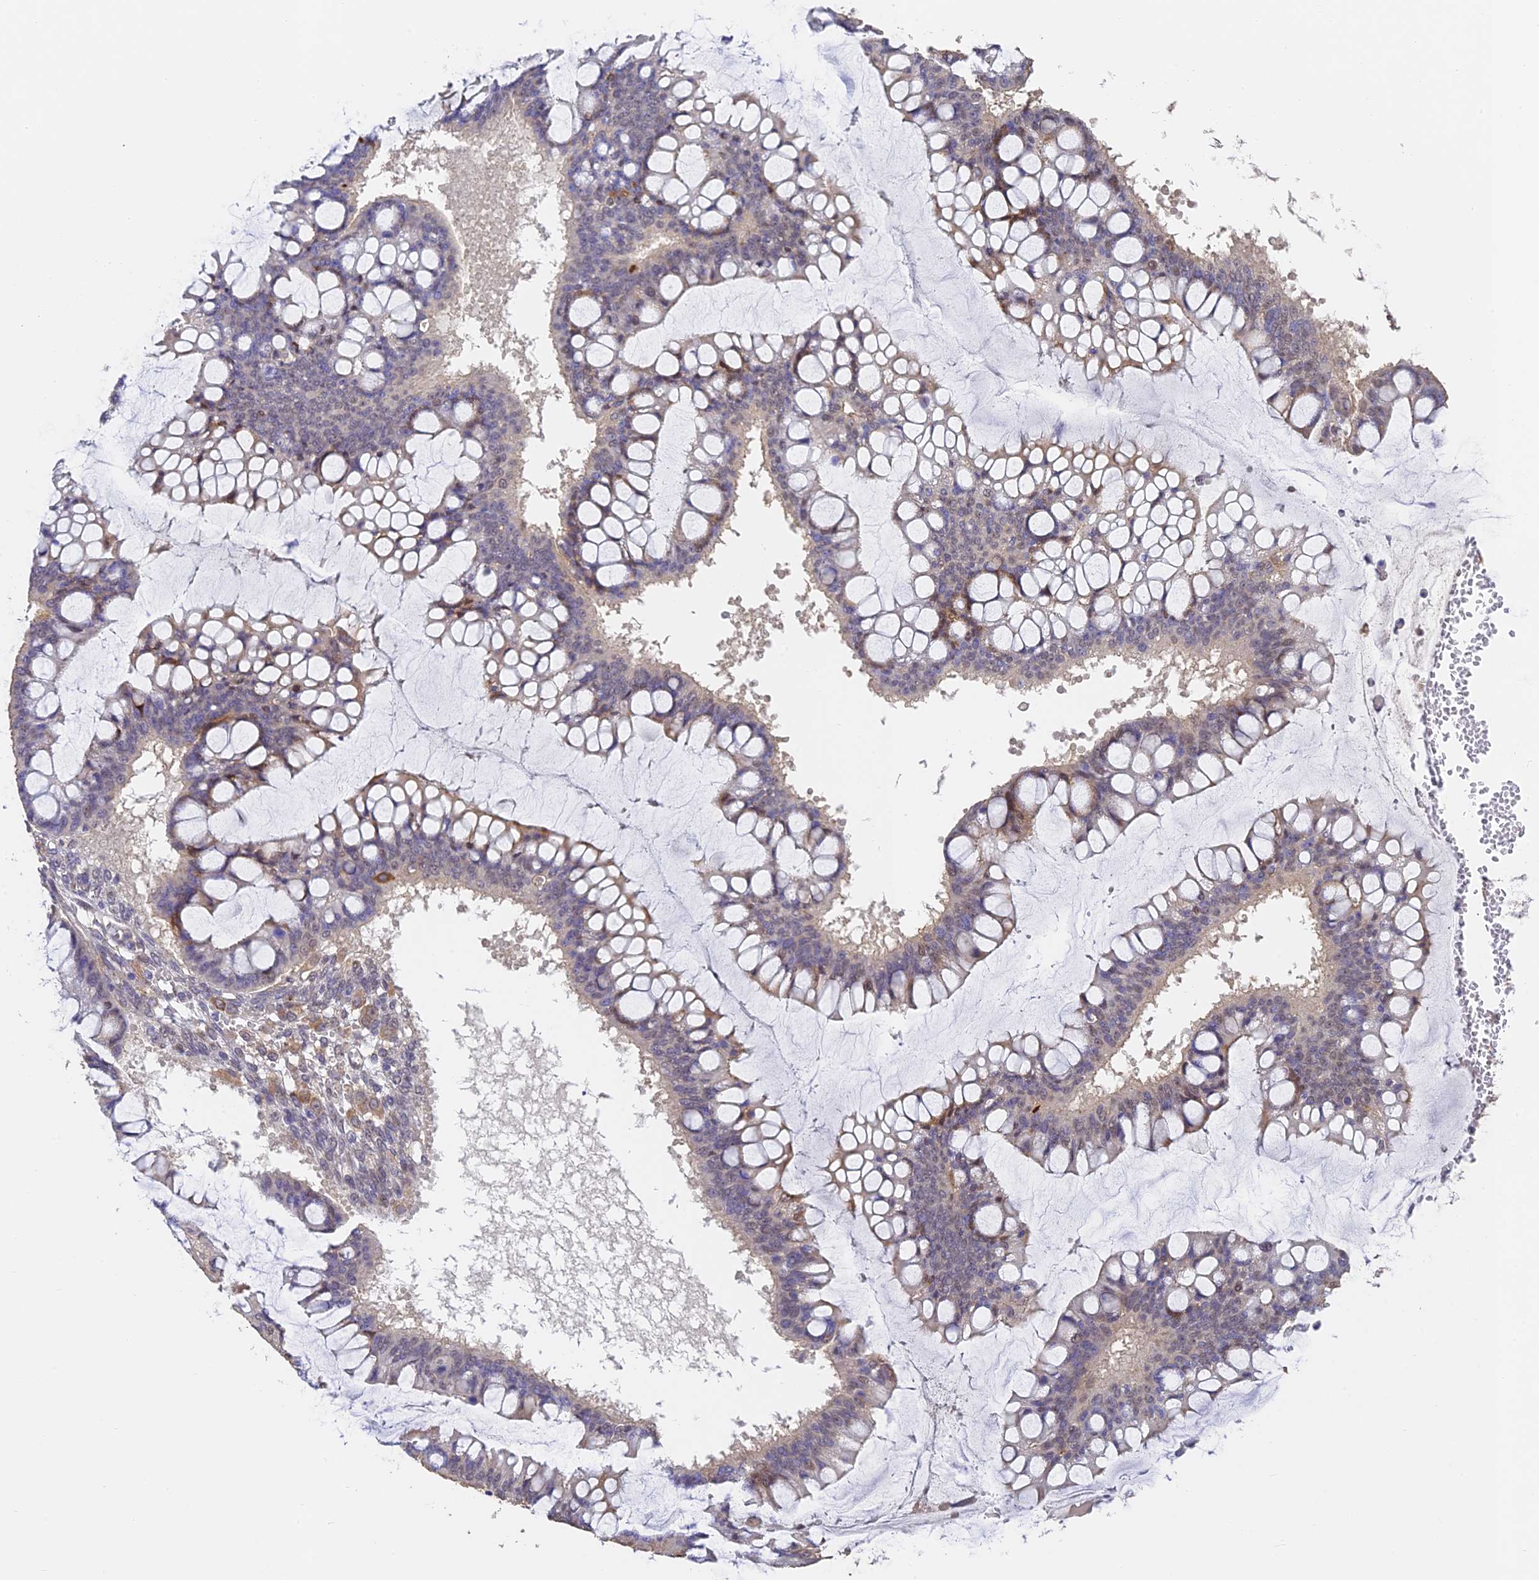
{"staining": {"intensity": "weak", "quantity": "<25%", "location": "cytoplasmic/membranous,nuclear"}, "tissue": "ovarian cancer", "cell_type": "Tumor cells", "image_type": "cancer", "snomed": [{"axis": "morphology", "description": "Cystadenocarcinoma, mucinous, NOS"}, {"axis": "topography", "description": "Ovary"}], "caption": "High power microscopy micrograph of an immunohistochemistry (IHC) photomicrograph of ovarian mucinous cystadenocarcinoma, revealing no significant positivity in tumor cells. (DAB IHC, high magnification).", "gene": "SLC11A1", "patient": {"sex": "female", "age": 73}}